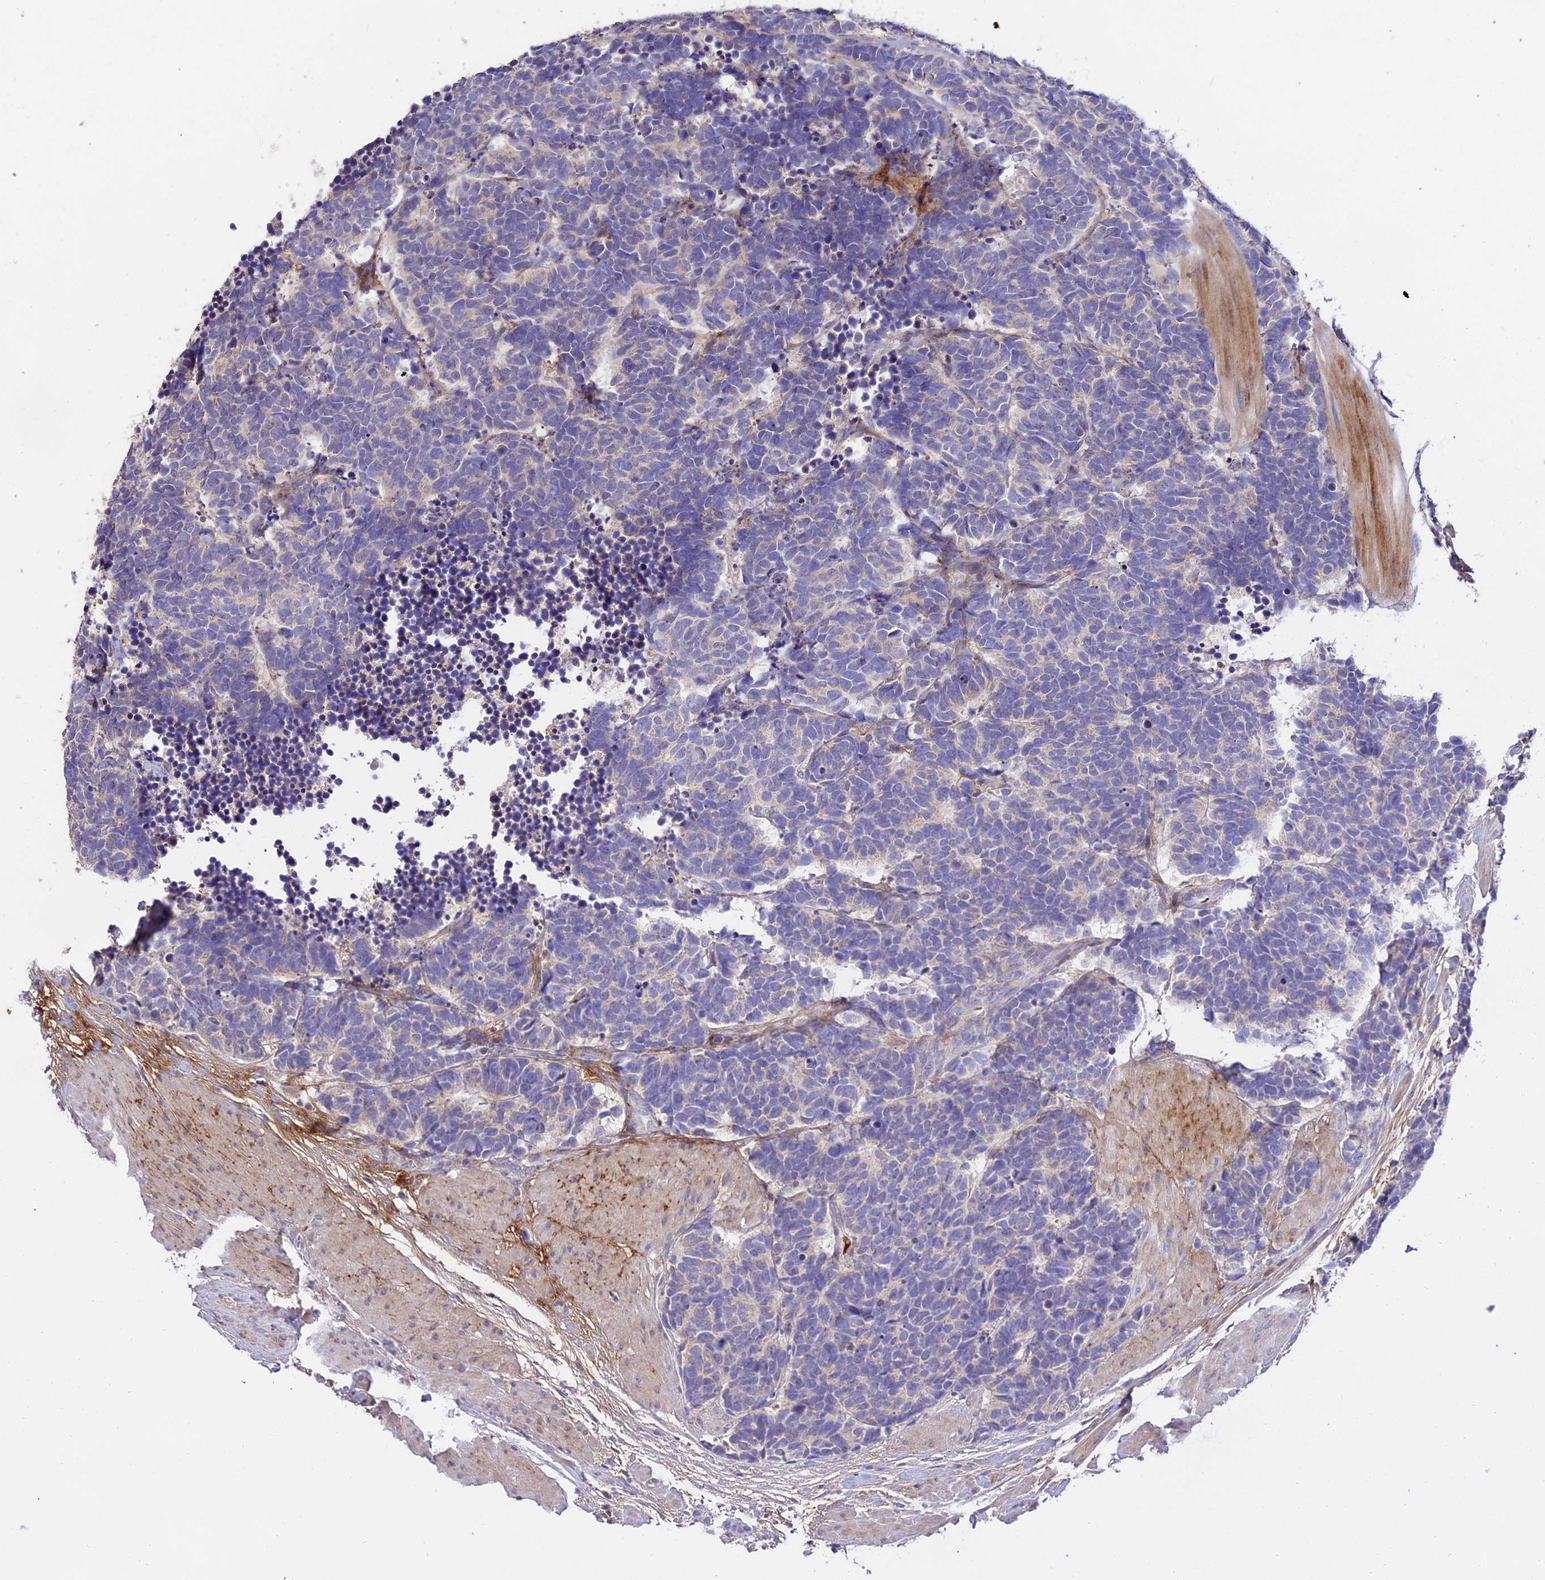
{"staining": {"intensity": "negative", "quantity": "none", "location": "none"}, "tissue": "carcinoid", "cell_type": "Tumor cells", "image_type": "cancer", "snomed": [{"axis": "morphology", "description": "Carcinoma, NOS"}, {"axis": "morphology", "description": "Carcinoid, malignant, NOS"}, {"axis": "topography", "description": "Urinary bladder"}], "caption": "Human carcinoid stained for a protein using immunohistochemistry (IHC) reveals no staining in tumor cells.", "gene": "WDR5B", "patient": {"sex": "male", "age": 57}}